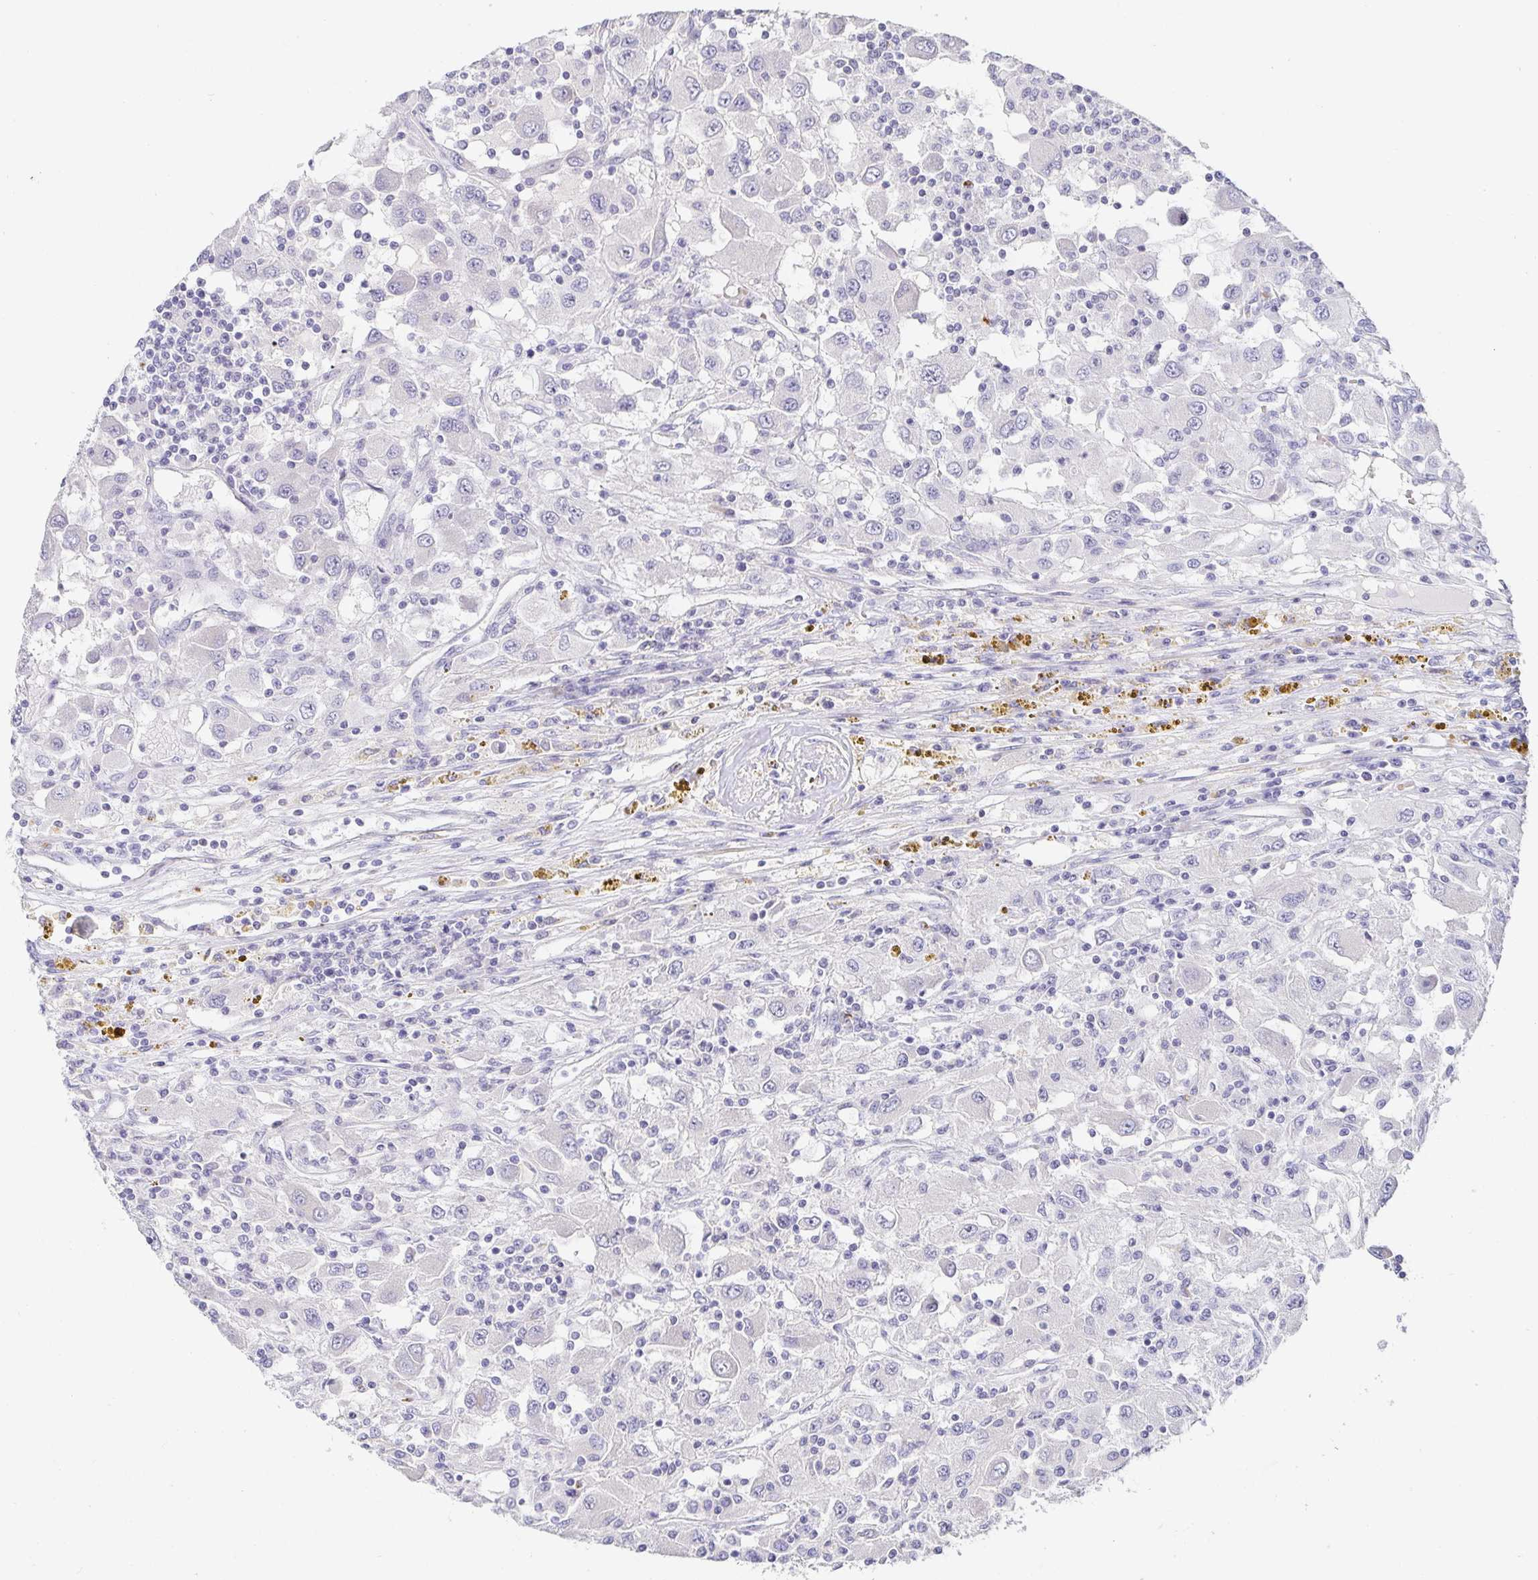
{"staining": {"intensity": "negative", "quantity": "none", "location": "none"}, "tissue": "renal cancer", "cell_type": "Tumor cells", "image_type": "cancer", "snomed": [{"axis": "morphology", "description": "Adenocarcinoma, NOS"}, {"axis": "topography", "description": "Kidney"}], "caption": "This is an immunohistochemistry (IHC) image of renal adenocarcinoma. There is no positivity in tumor cells.", "gene": "PDX1", "patient": {"sex": "female", "age": 67}}